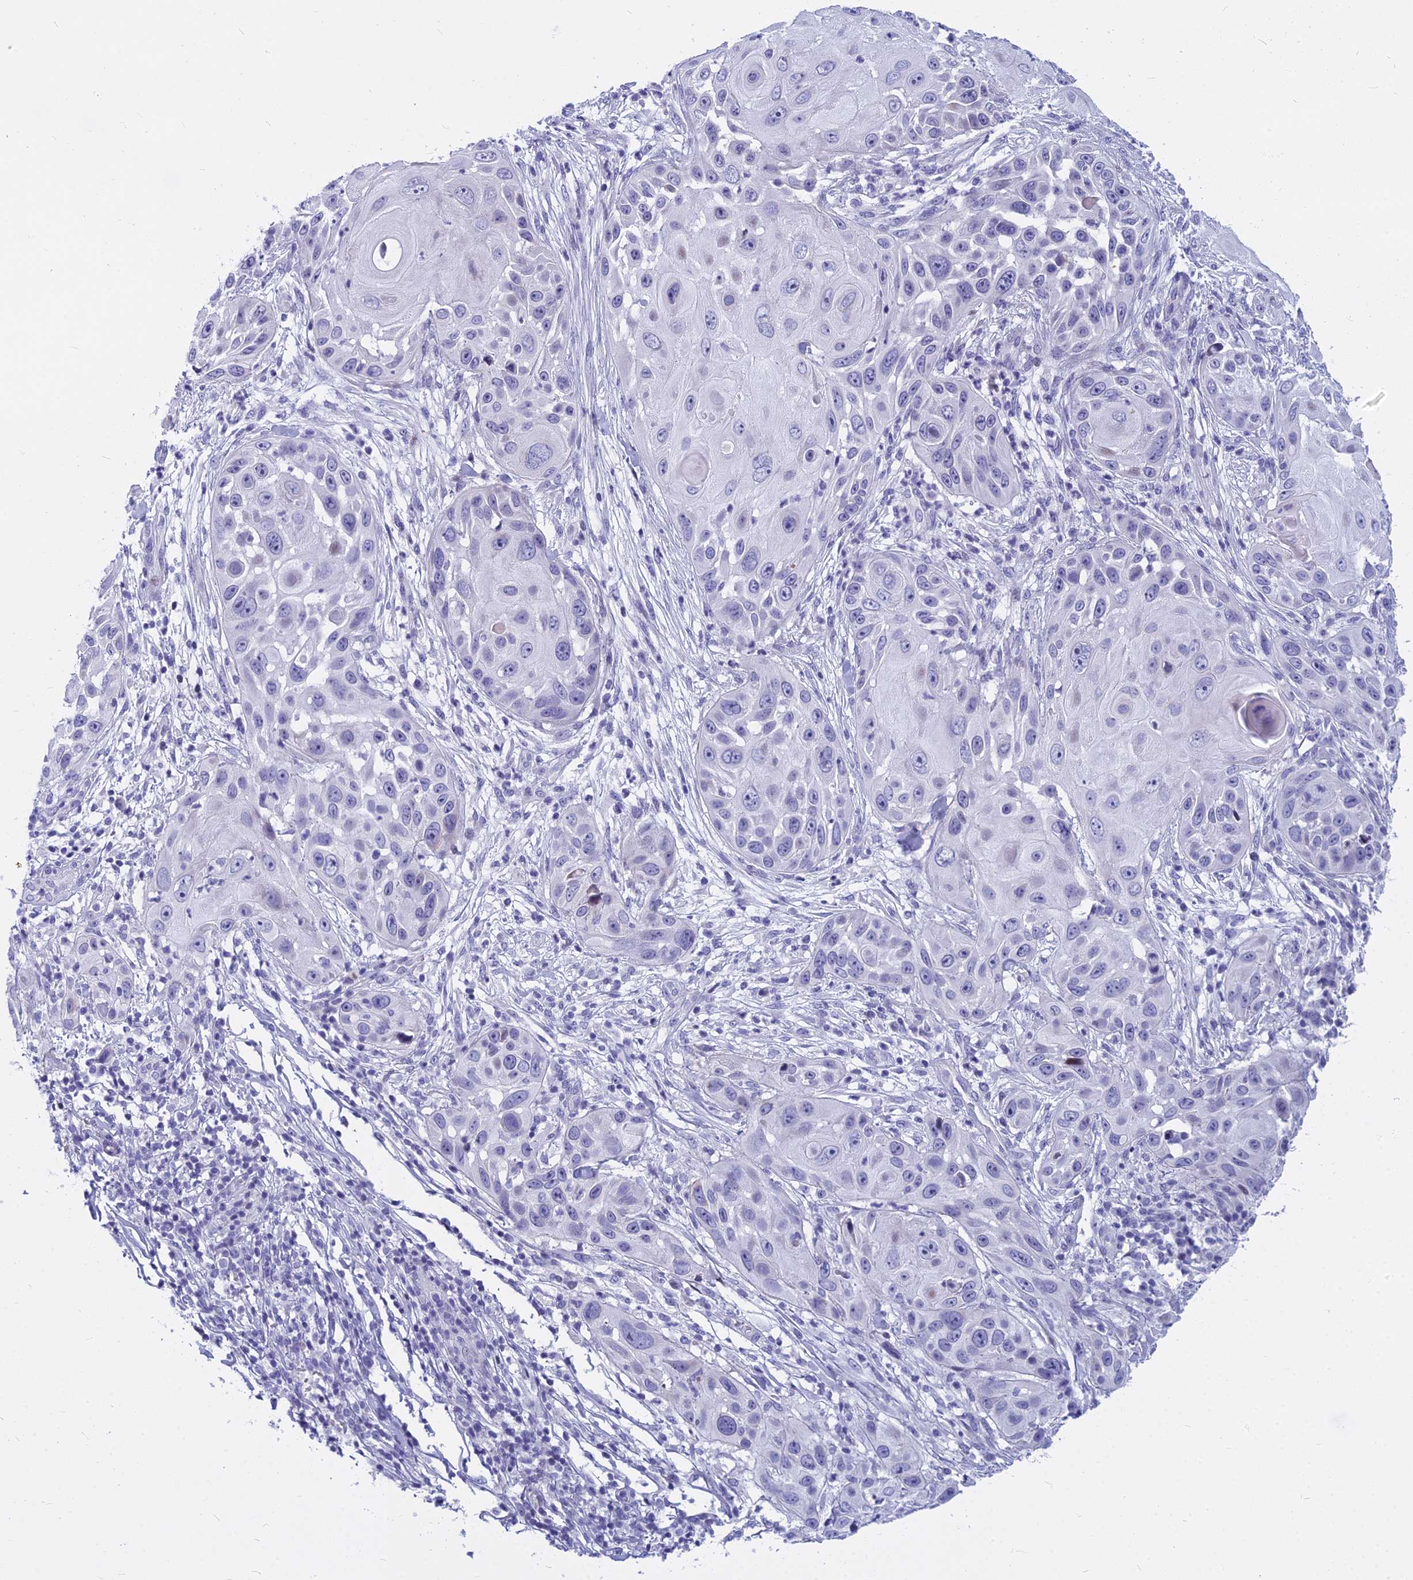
{"staining": {"intensity": "negative", "quantity": "none", "location": "none"}, "tissue": "skin cancer", "cell_type": "Tumor cells", "image_type": "cancer", "snomed": [{"axis": "morphology", "description": "Squamous cell carcinoma, NOS"}, {"axis": "topography", "description": "Skin"}], "caption": "Immunohistochemical staining of human skin squamous cell carcinoma displays no significant expression in tumor cells.", "gene": "MYBPC2", "patient": {"sex": "female", "age": 44}}